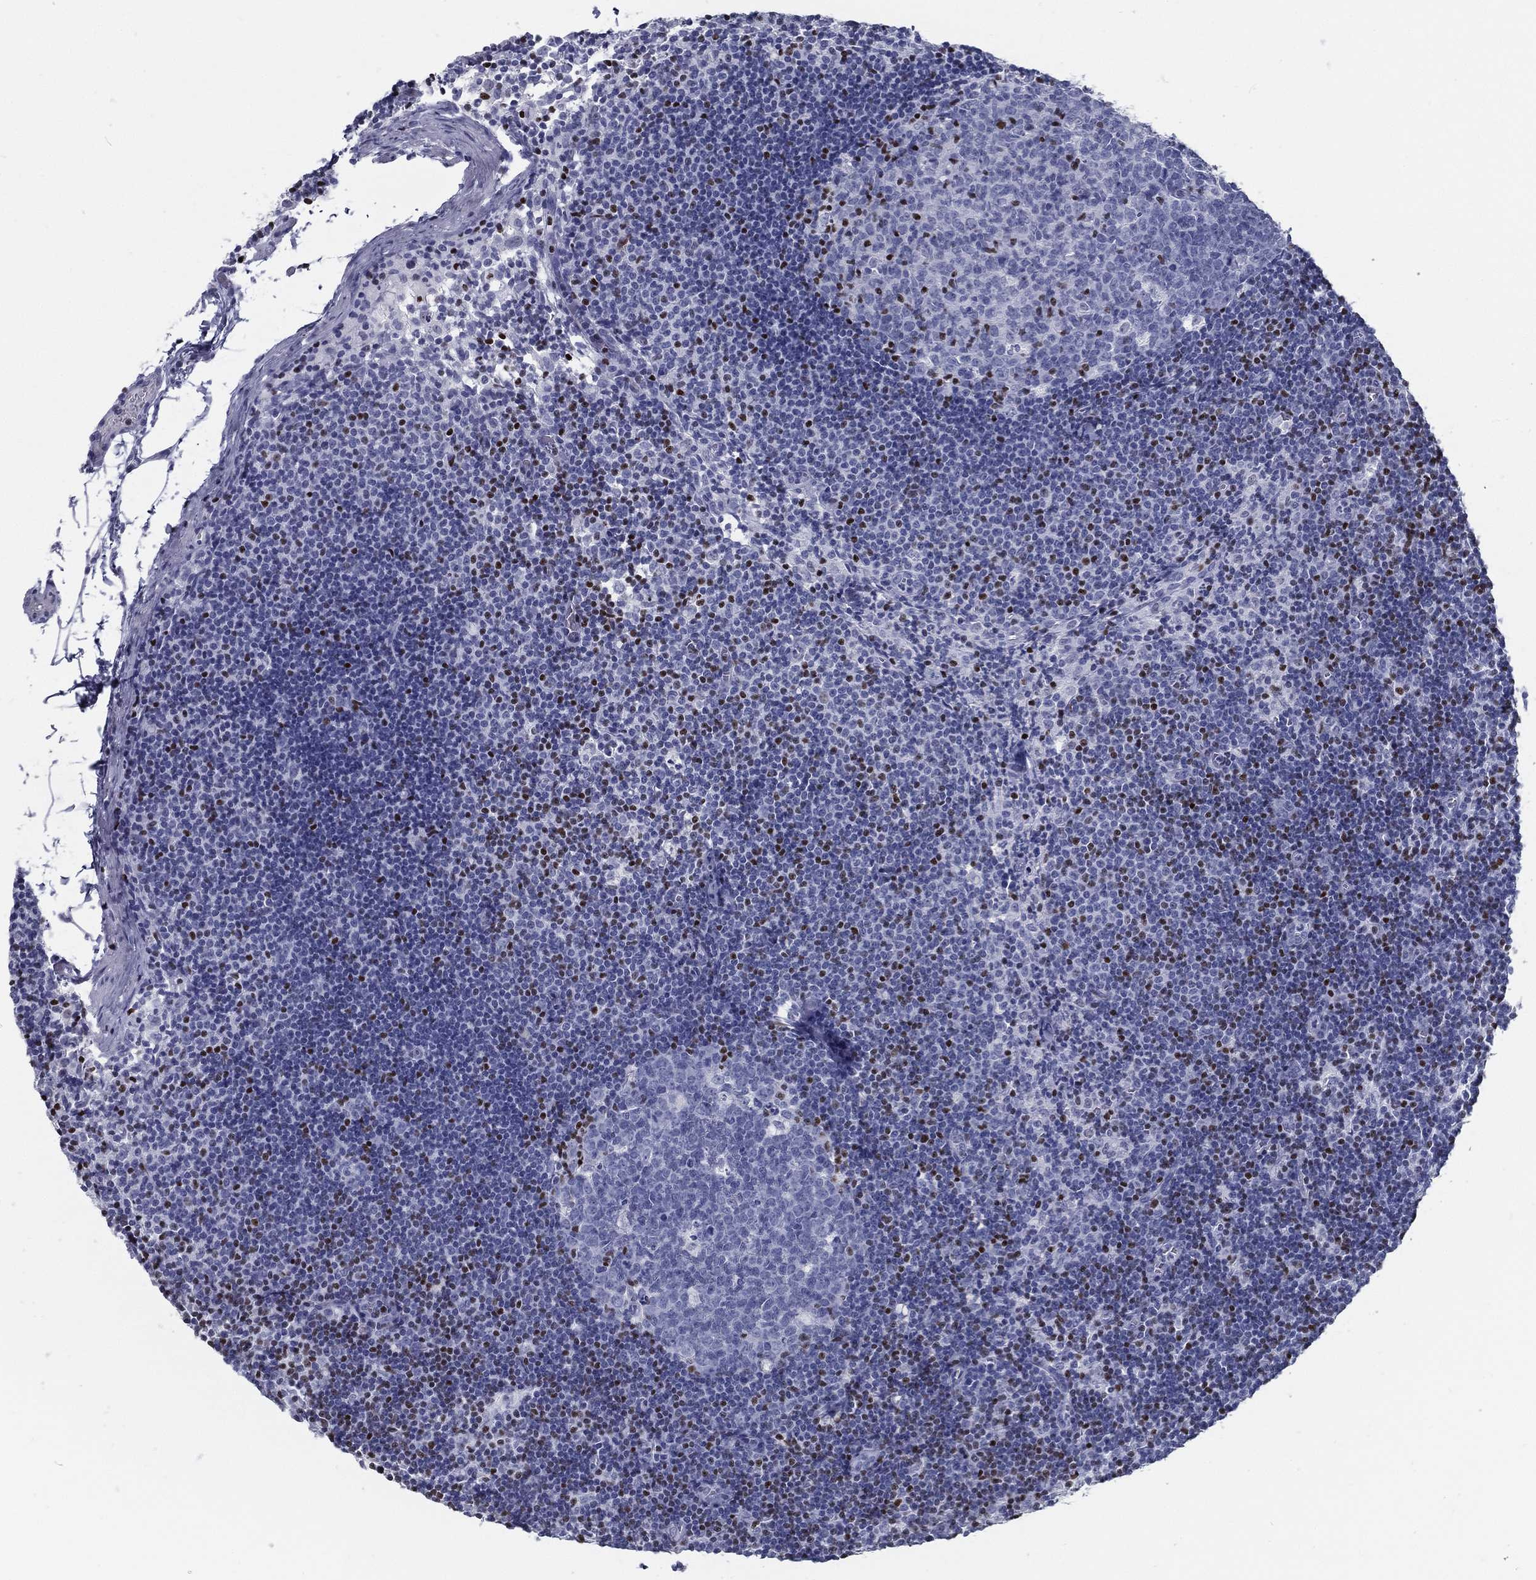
{"staining": {"intensity": "strong", "quantity": "<25%", "location": "nuclear"}, "tissue": "lymph node", "cell_type": "Germinal center cells", "image_type": "normal", "snomed": [{"axis": "morphology", "description": "Normal tissue, NOS"}, {"axis": "topography", "description": "Lymph node"}], "caption": "About <25% of germinal center cells in unremarkable human lymph node reveal strong nuclear protein positivity as visualized by brown immunohistochemical staining.", "gene": "PYHIN1", "patient": {"sex": "female", "age": 34}}